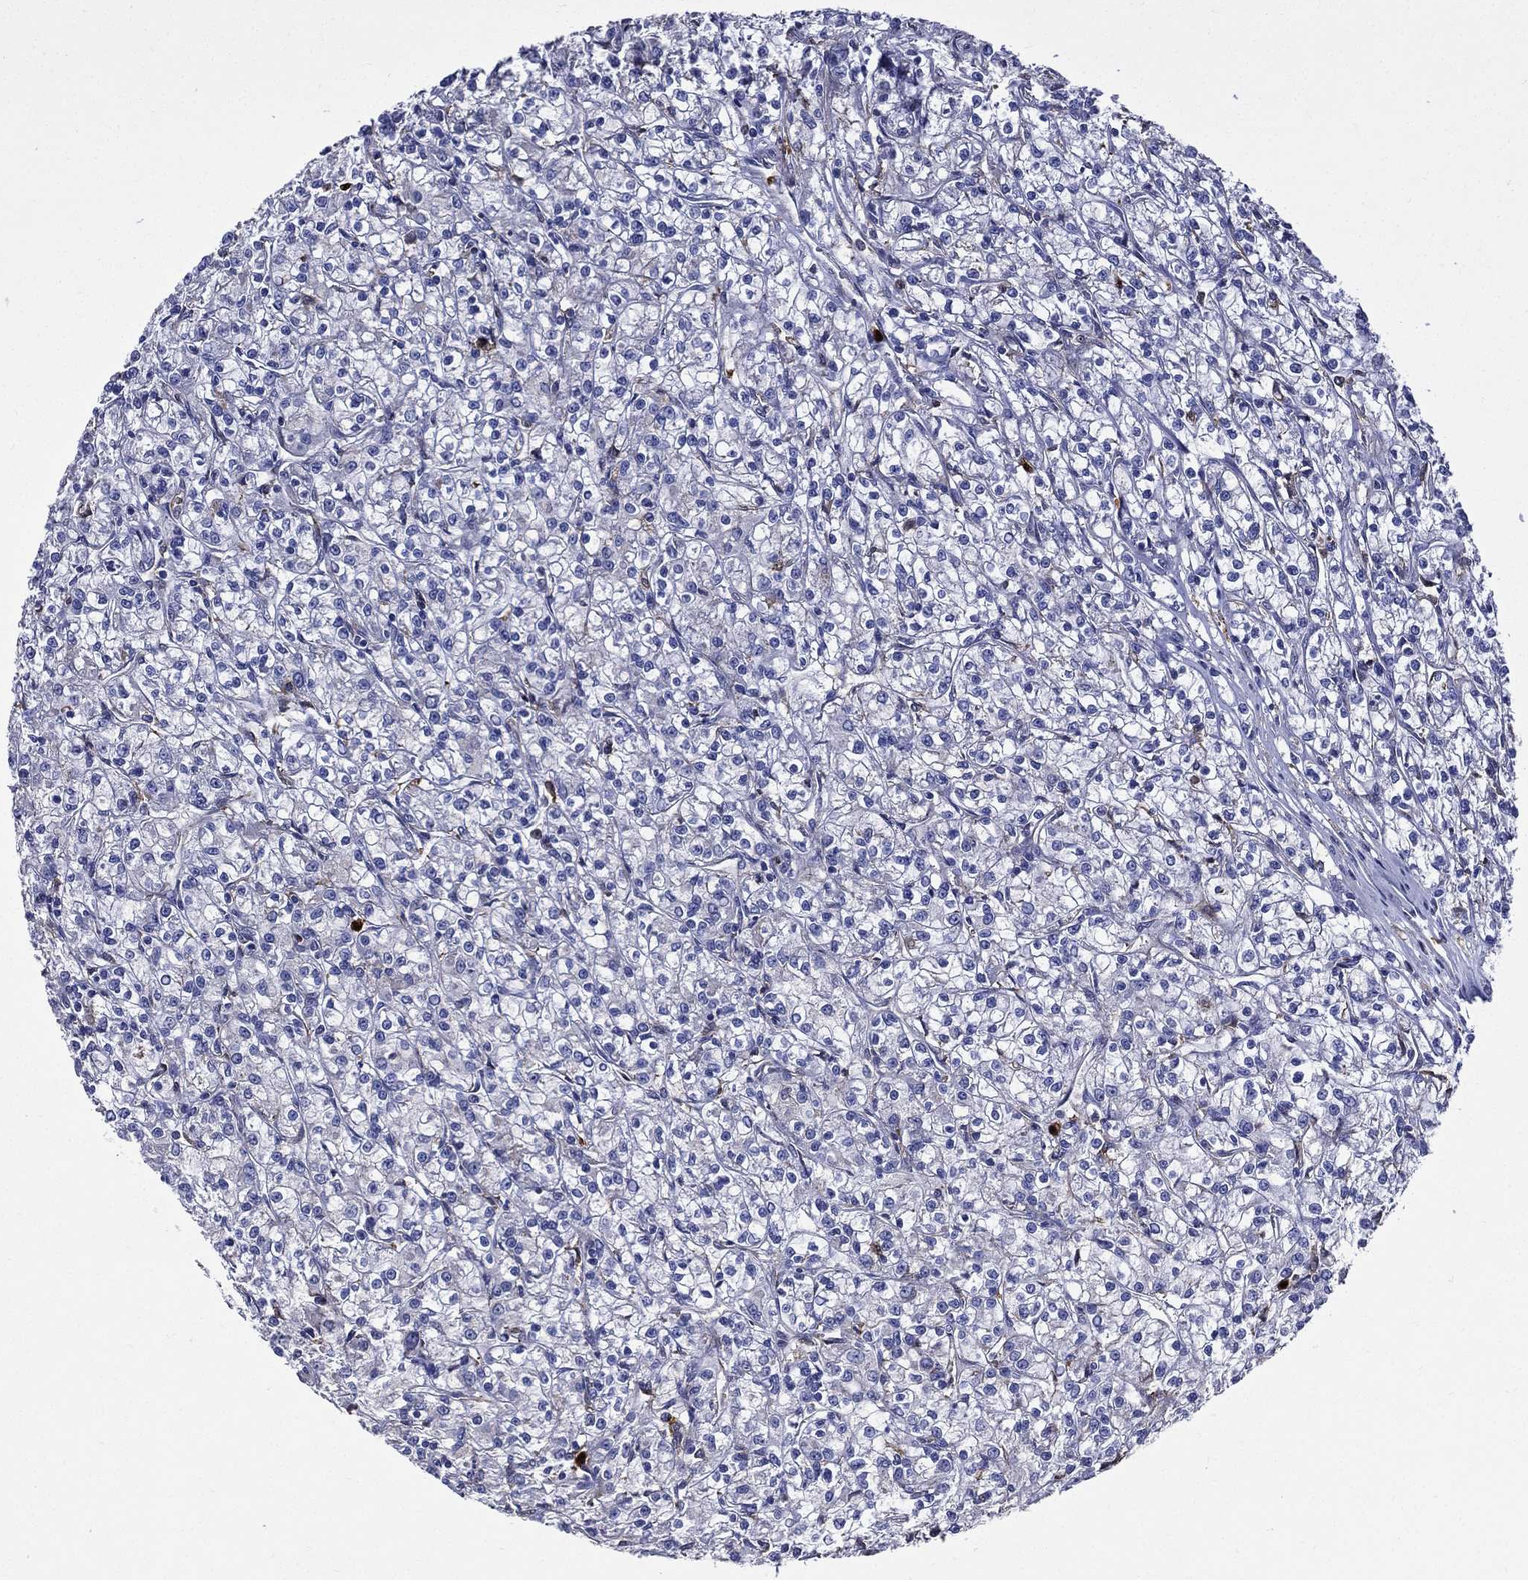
{"staining": {"intensity": "negative", "quantity": "none", "location": "none"}, "tissue": "renal cancer", "cell_type": "Tumor cells", "image_type": "cancer", "snomed": [{"axis": "morphology", "description": "Adenocarcinoma, NOS"}, {"axis": "topography", "description": "Kidney"}], "caption": "Immunohistochemical staining of human renal adenocarcinoma exhibits no significant expression in tumor cells.", "gene": "GPR171", "patient": {"sex": "female", "age": 59}}